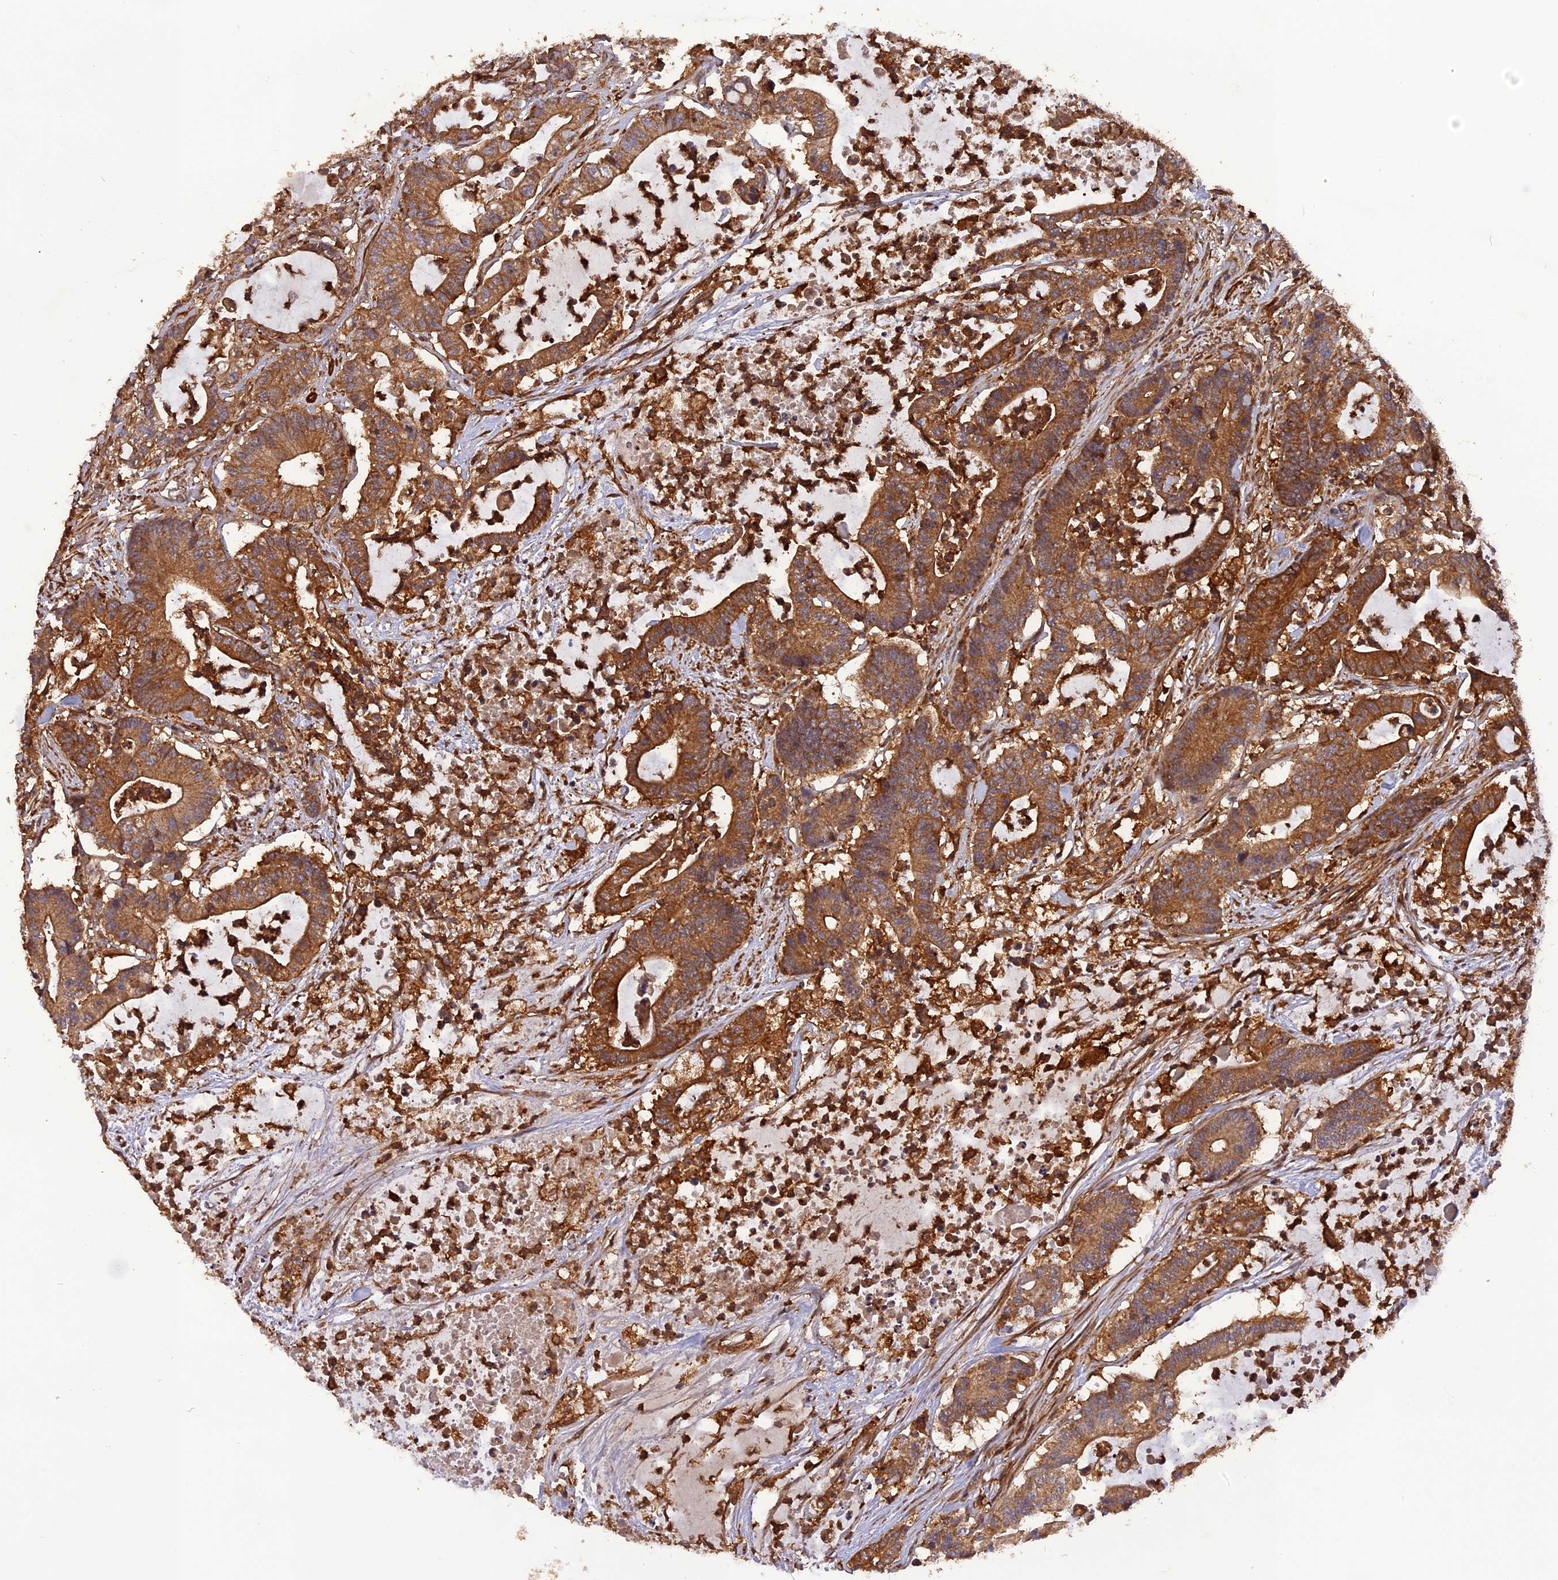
{"staining": {"intensity": "moderate", "quantity": ">75%", "location": "cytoplasmic/membranous"}, "tissue": "colorectal cancer", "cell_type": "Tumor cells", "image_type": "cancer", "snomed": [{"axis": "morphology", "description": "Adenocarcinoma, NOS"}, {"axis": "topography", "description": "Colon"}], "caption": "A micrograph of colorectal cancer (adenocarcinoma) stained for a protein shows moderate cytoplasmic/membranous brown staining in tumor cells.", "gene": "STOML1", "patient": {"sex": "female", "age": 84}}